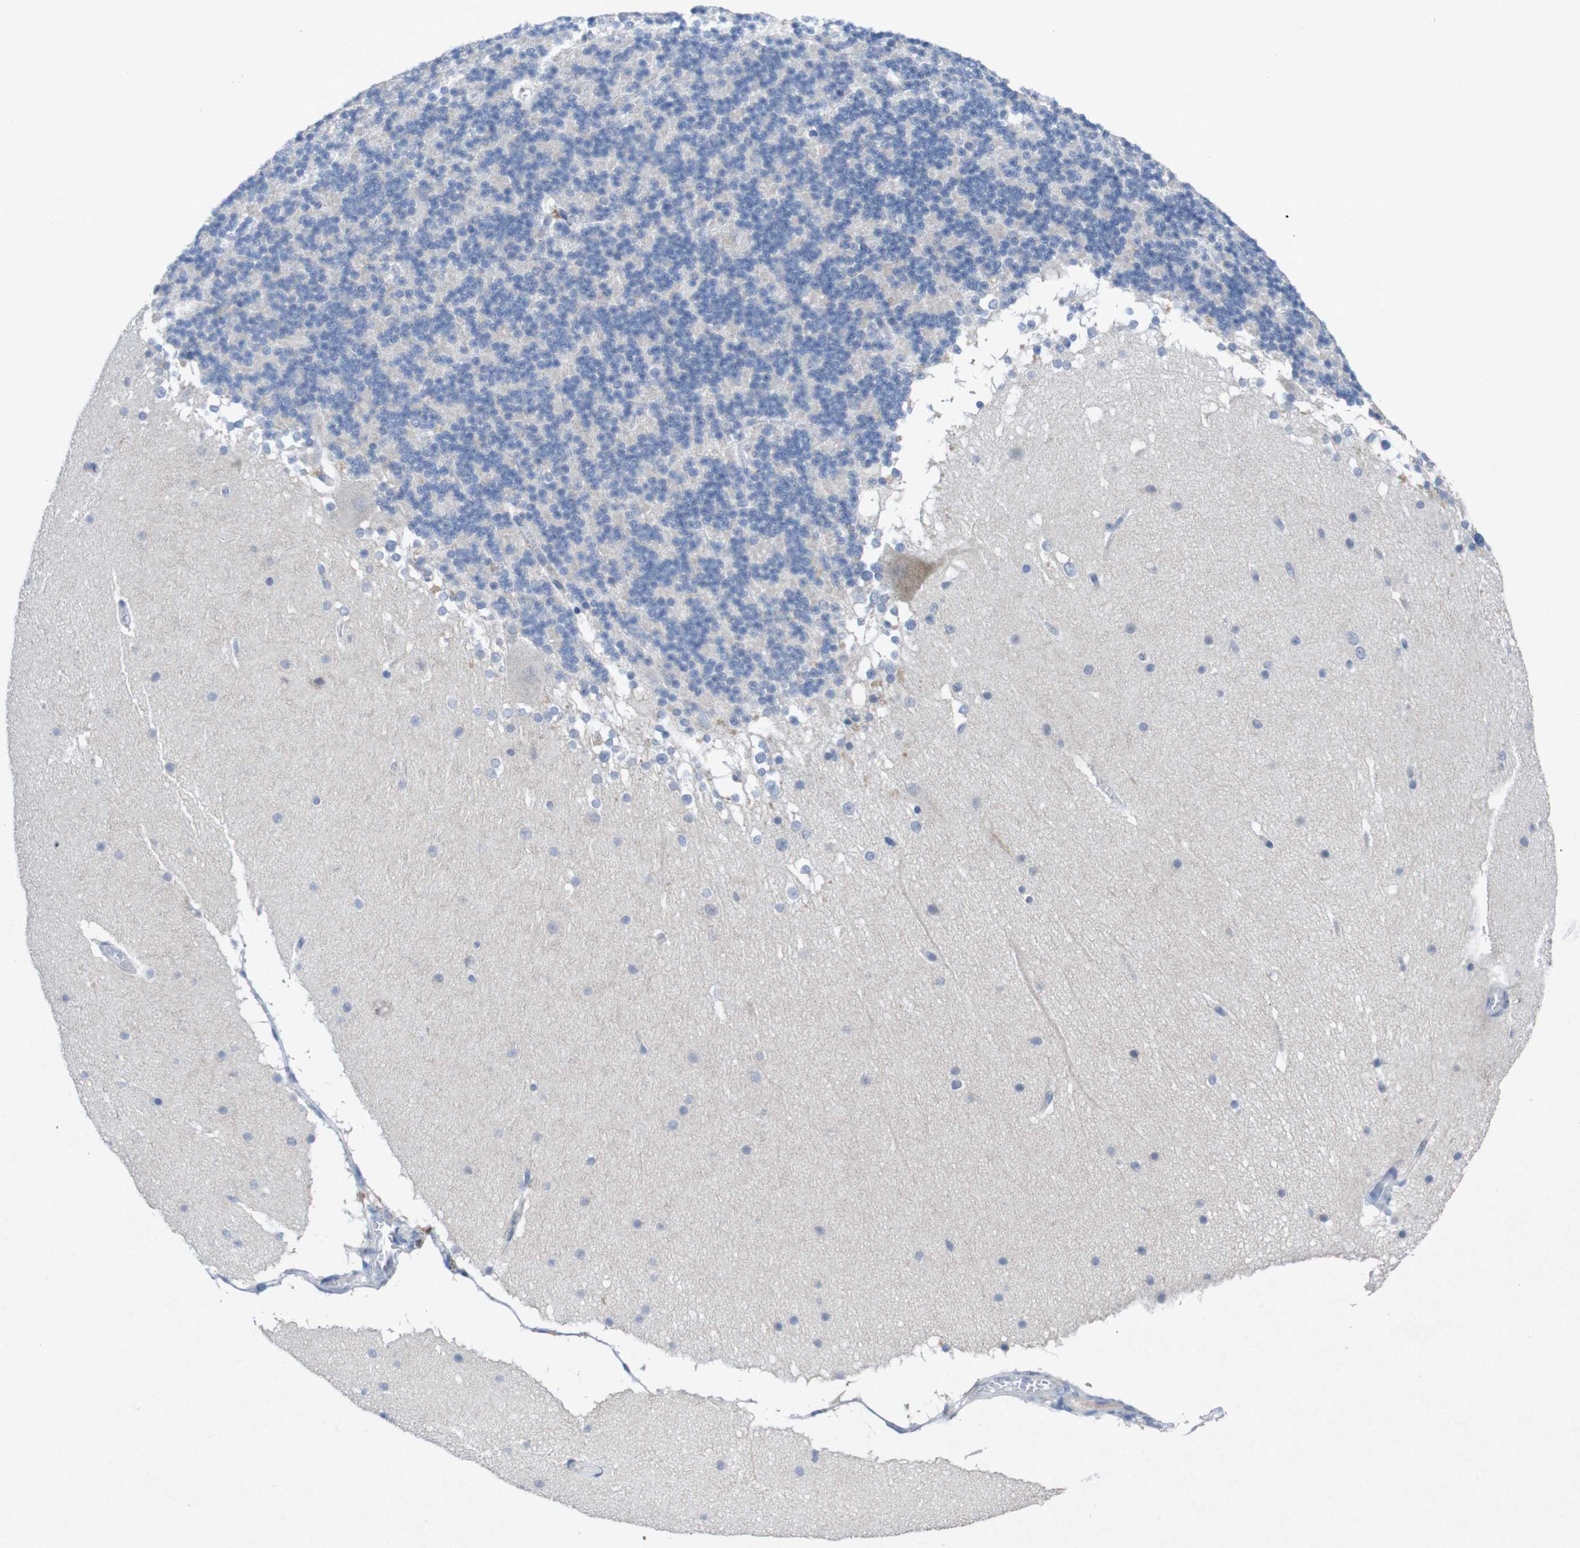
{"staining": {"intensity": "negative", "quantity": "none", "location": "none"}, "tissue": "cerebellum", "cell_type": "Cells in granular layer", "image_type": "normal", "snomed": [{"axis": "morphology", "description": "Normal tissue, NOS"}, {"axis": "topography", "description": "Cerebellum"}], "caption": "IHC of benign human cerebellum exhibits no expression in cells in granular layer. (Stains: DAB immunohistochemistry (IHC) with hematoxylin counter stain, Microscopy: brightfield microscopy at high magnification).", "gene": "SLAMF7", "patient": {"sex": "female", "age": 19}}